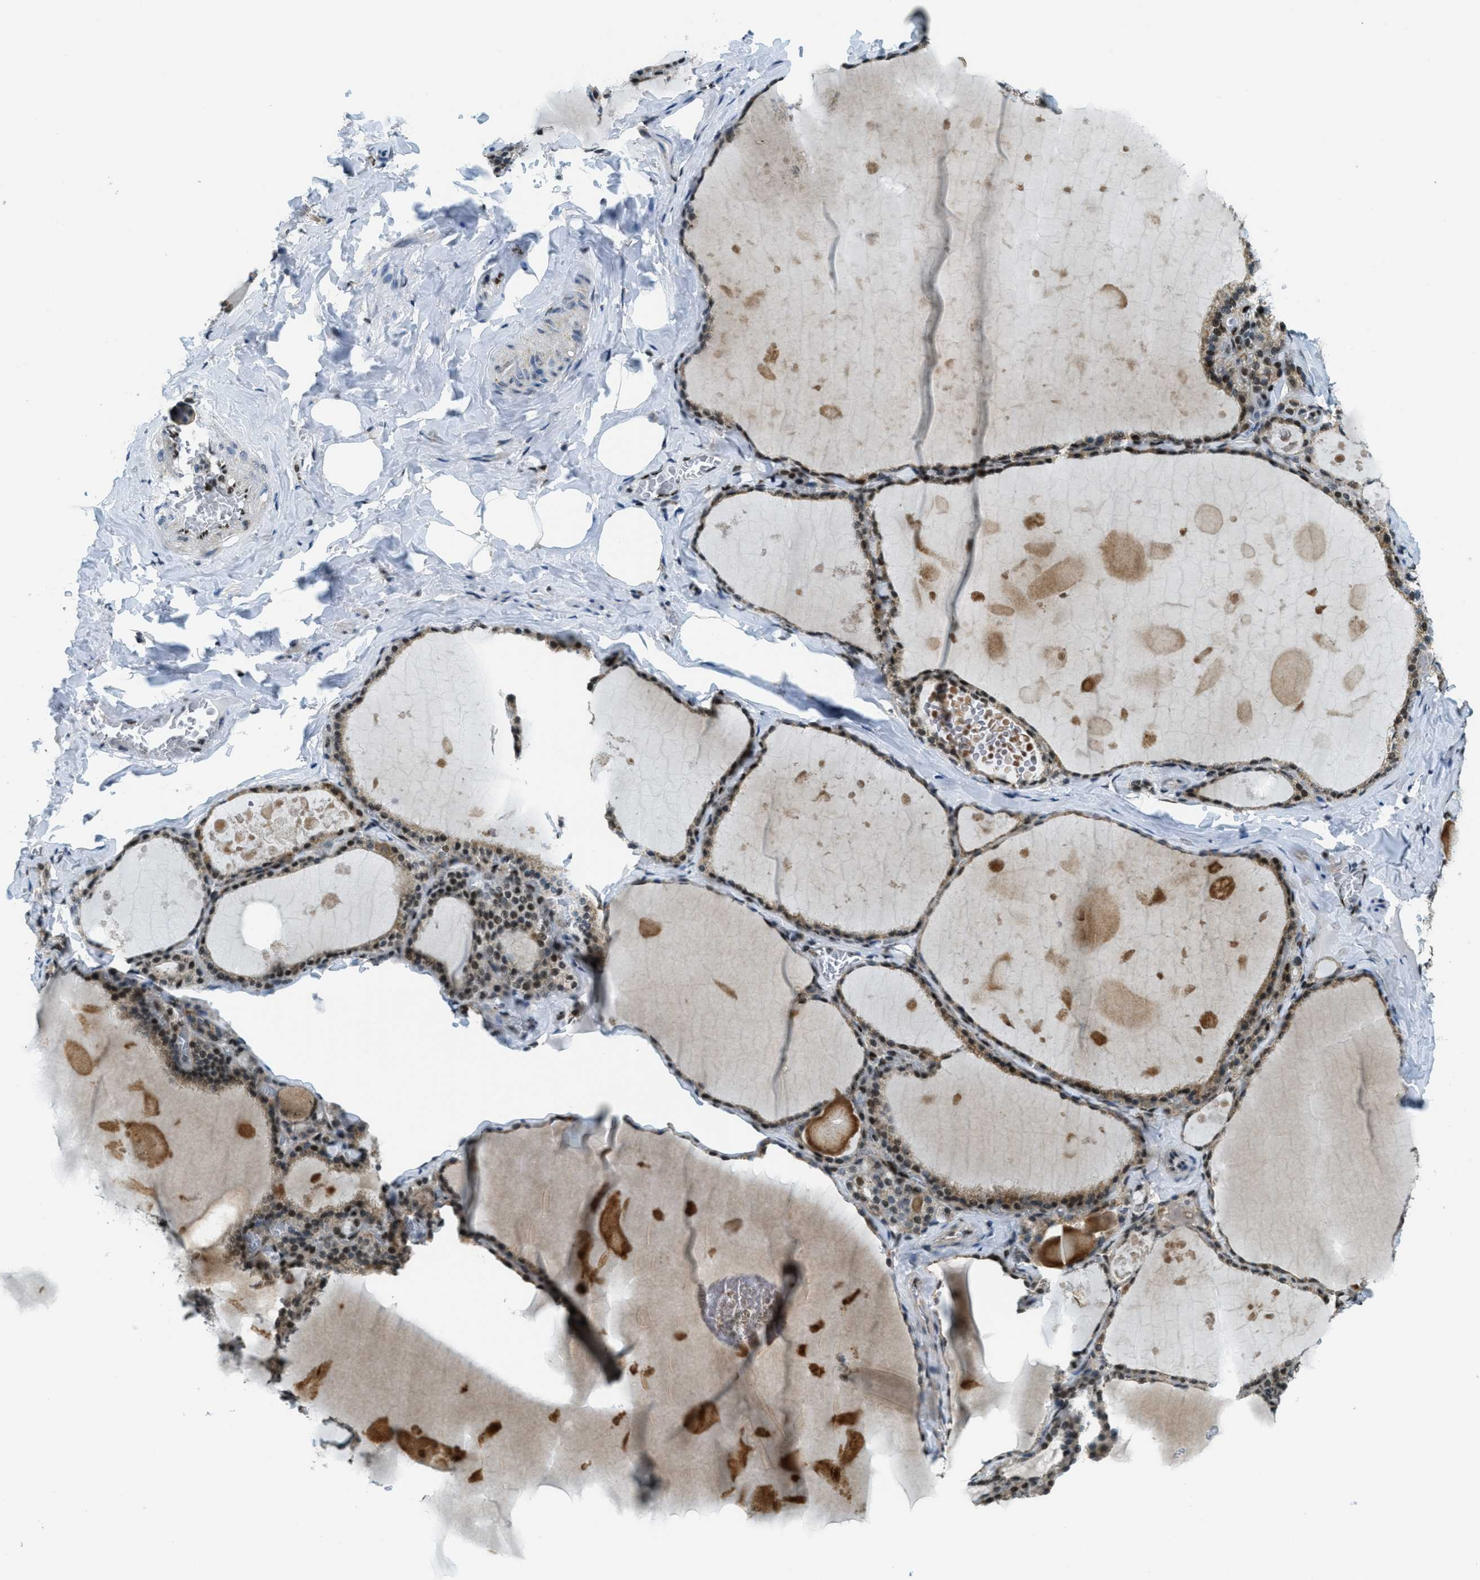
{"staining": {"intensity": "moderate", "quantity": ">75%", "location": "cytoplasmic/membranous,nuclear"}, "tissue": "thyroid gland", "cell_type": "Glandular cells", "image_type": "normal", "snomed": [{"axis": "morphology", "description": "Normal tissue, NOS"}, {"axis": "topography", "description": "Thyroid gland"}], "caption": "The histopathology image demonstrates staining of benign thyroid gland, revealing moderate cytoplasmic/membranous,nuclear protein staining (brown color) within glandular cells. (DAB (3,3'-diaminobenzidine) IHC with brightfield microscopy, high magnification).", "gene": "SP100", "patient": {"sex": "male", "age": 56}}